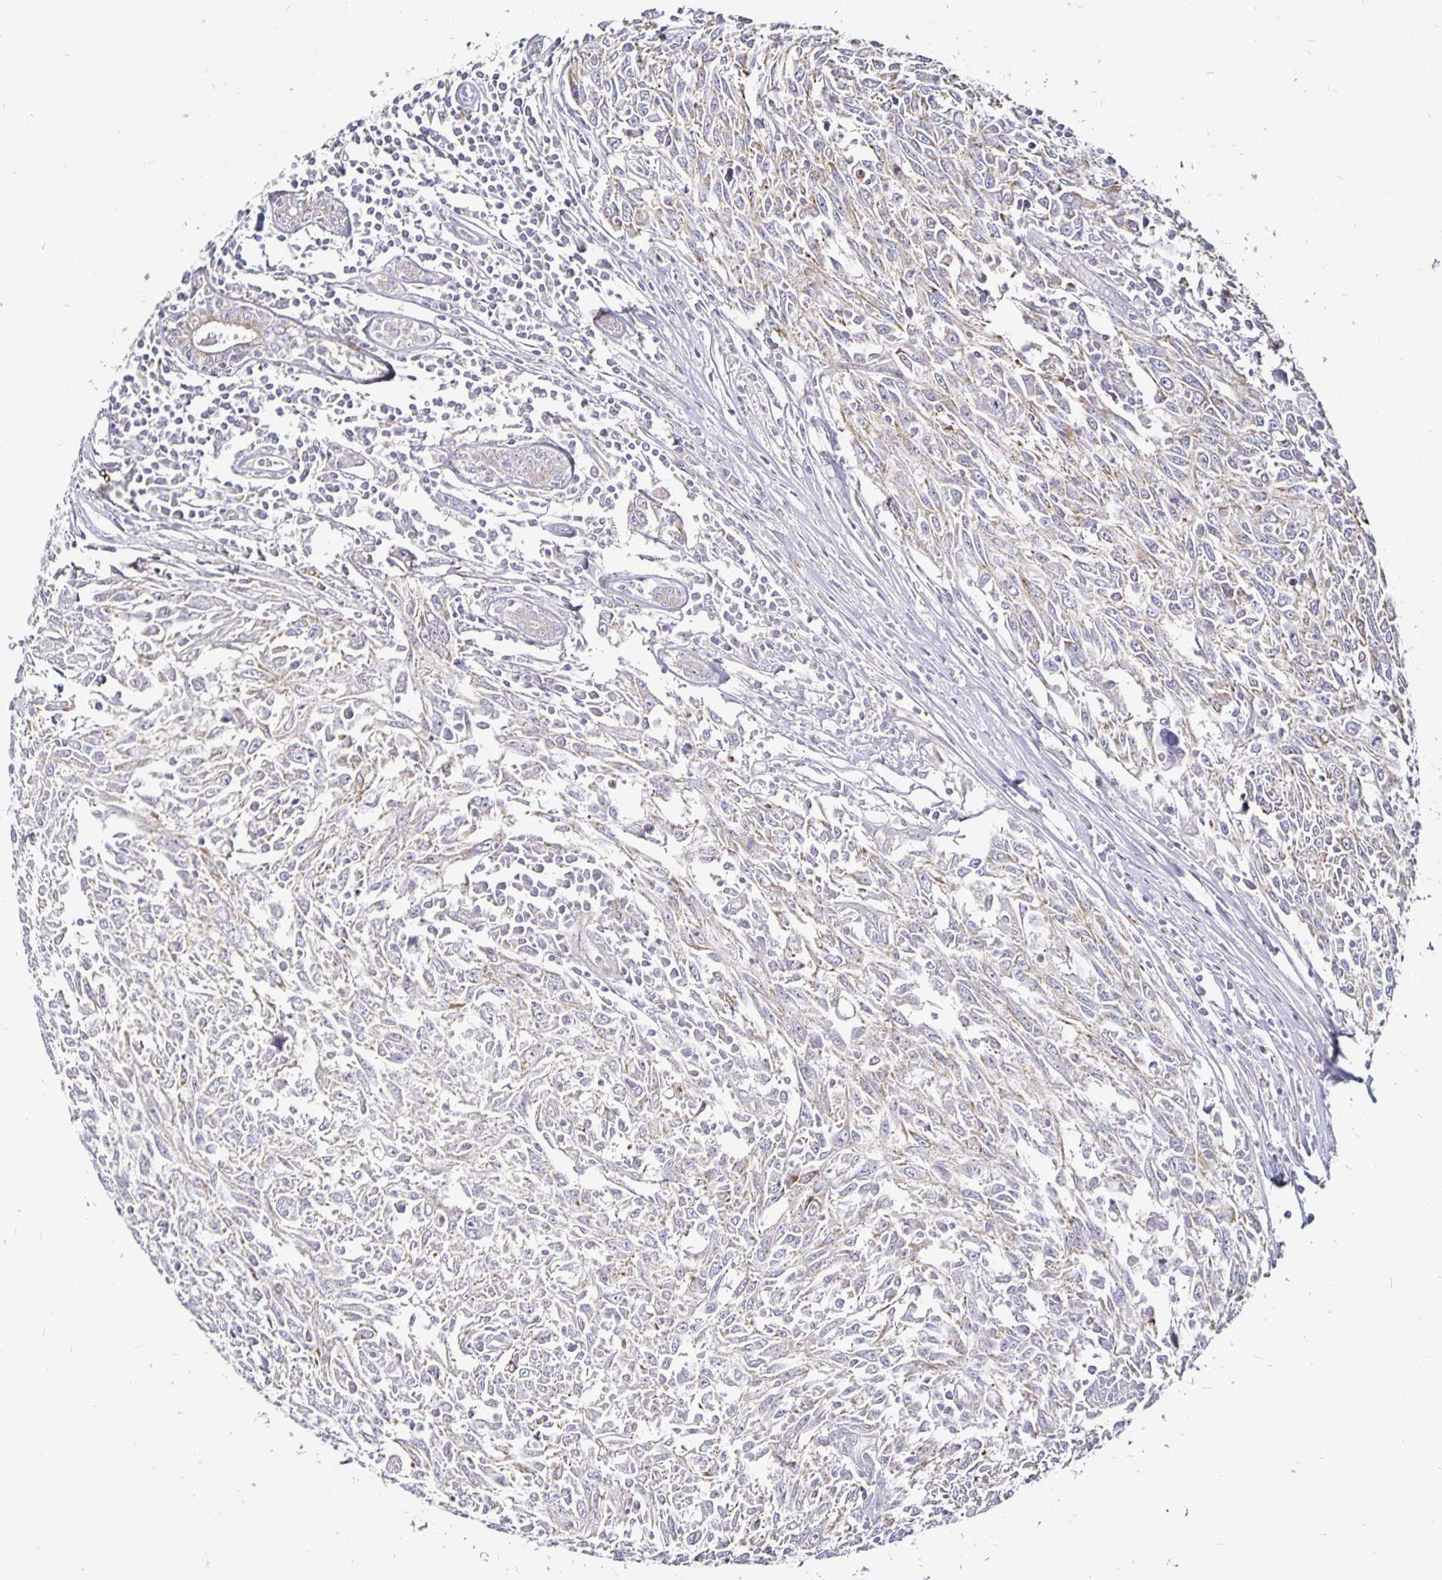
{"staining": {"intensity": "weak", "quantity": "<25%", "location": "cytoplasmic/membranous"}, "tissue": "breast cancer", "cell_type": "Tumor cells", "image_type": "cancer", "snomed": [{"axis": "morphology", "description": "Duct carcinoma"}, {"axis": "topography", "description": "Breast"}], "caption": "Tumor cells are negative for protein expression in human breast invasive ductal carcinoma.", "gene": "CYP27A1", "patient": {"sex": "female", "age": 50}}